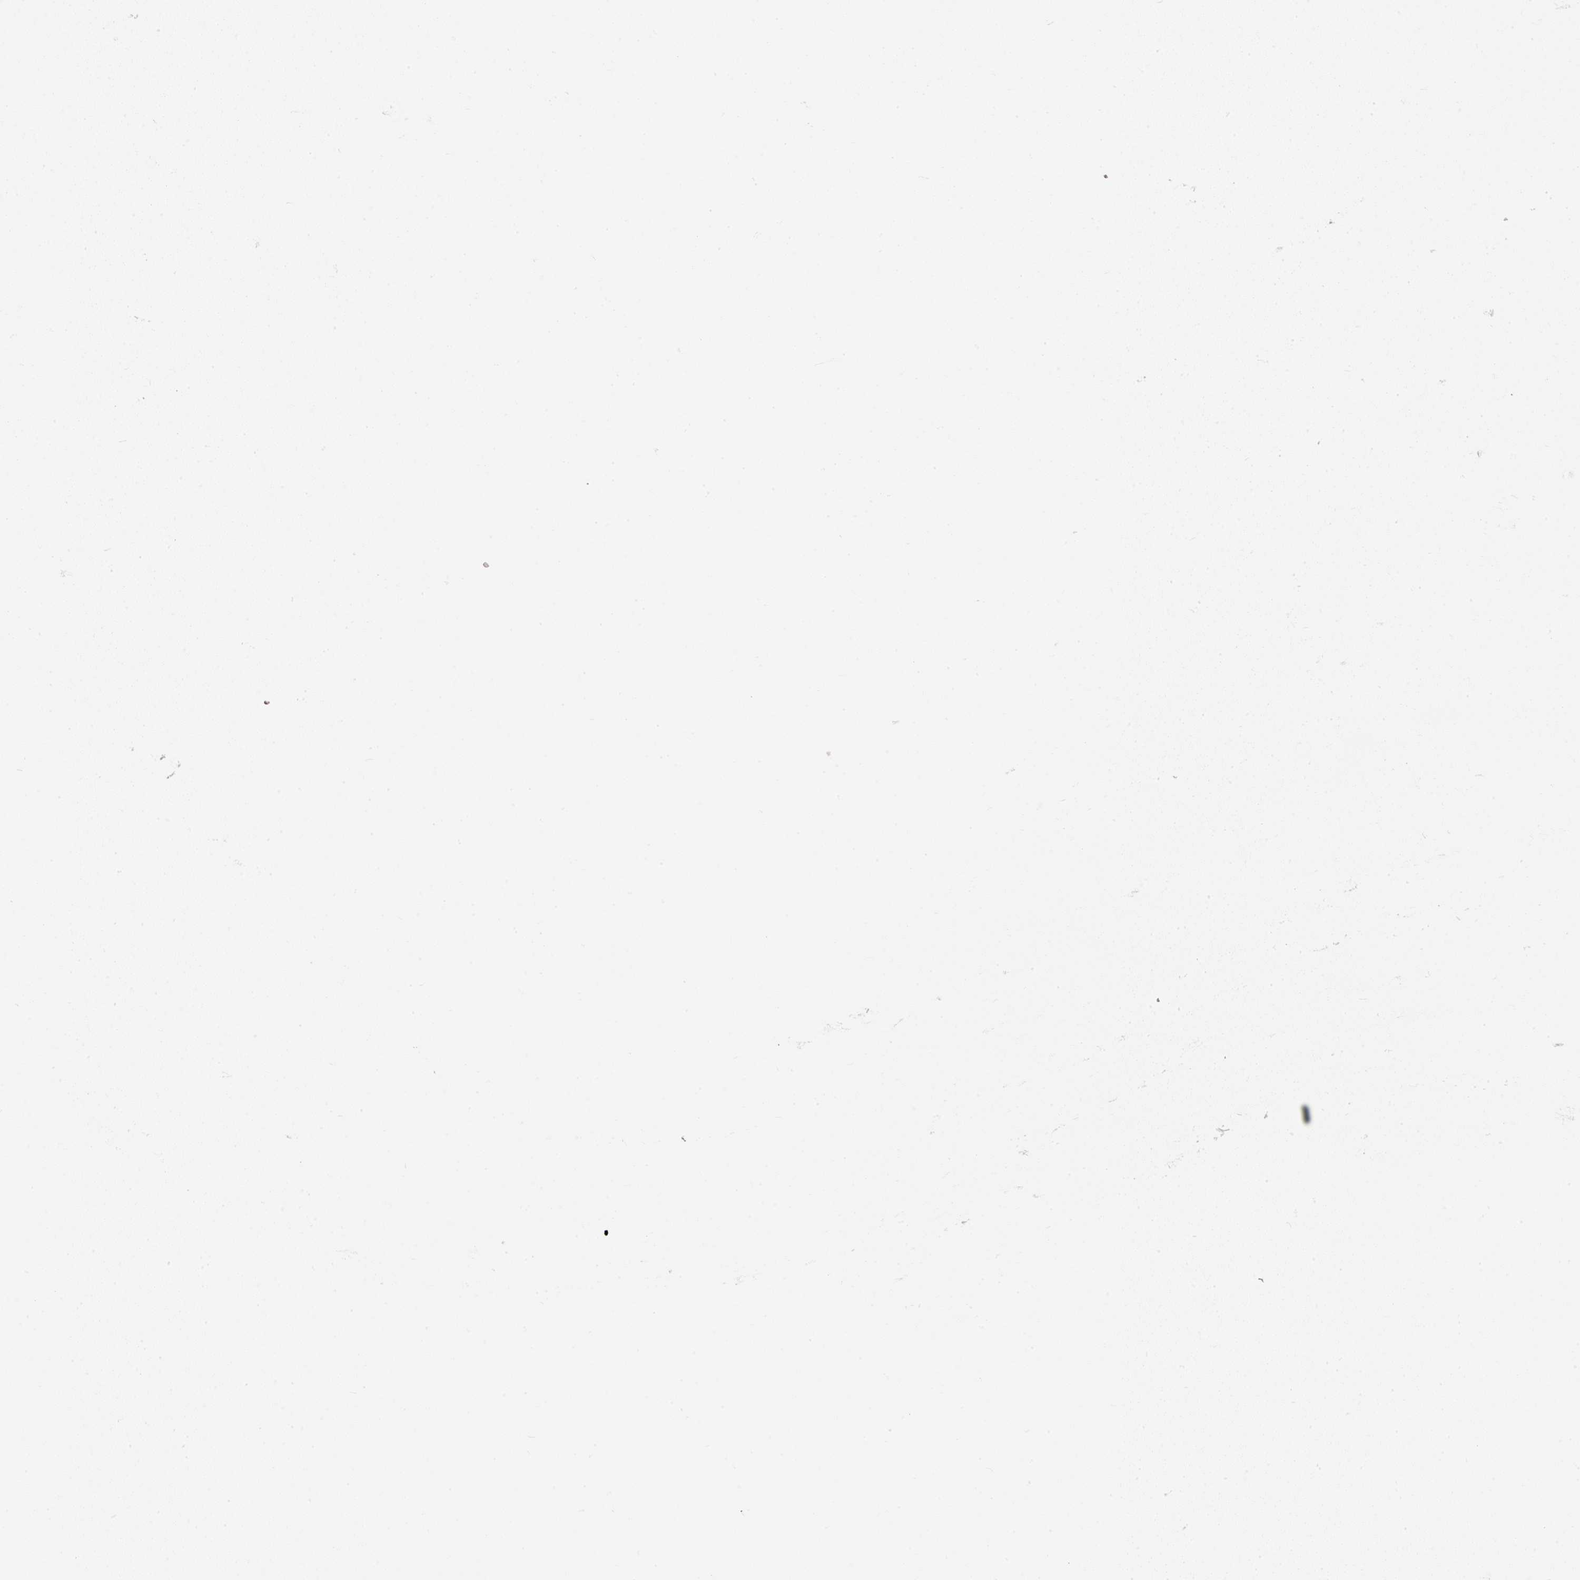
{"staining": {"intensity": "moderate", "quantity": ">75%", "location": "cytoplasmic/membranous,nuclear"}, "tissue": "parathyroid gland", "cell_type": "Glandular cells", "image_type": "normal", "snomed": [{"axis": "morphology", "description": "Normal tissue, NOS"}, {"axis": "topography", "description": "Parathyroid gland"}], "caption": "Moderate cytoplasmic/membranous,nuclear positivity for a protein is present in approximately >75% of glandular cells of benign parathyroid gland using IHC.", "gene": "DUT", "patient": {"sex": "female", "age": 71}}